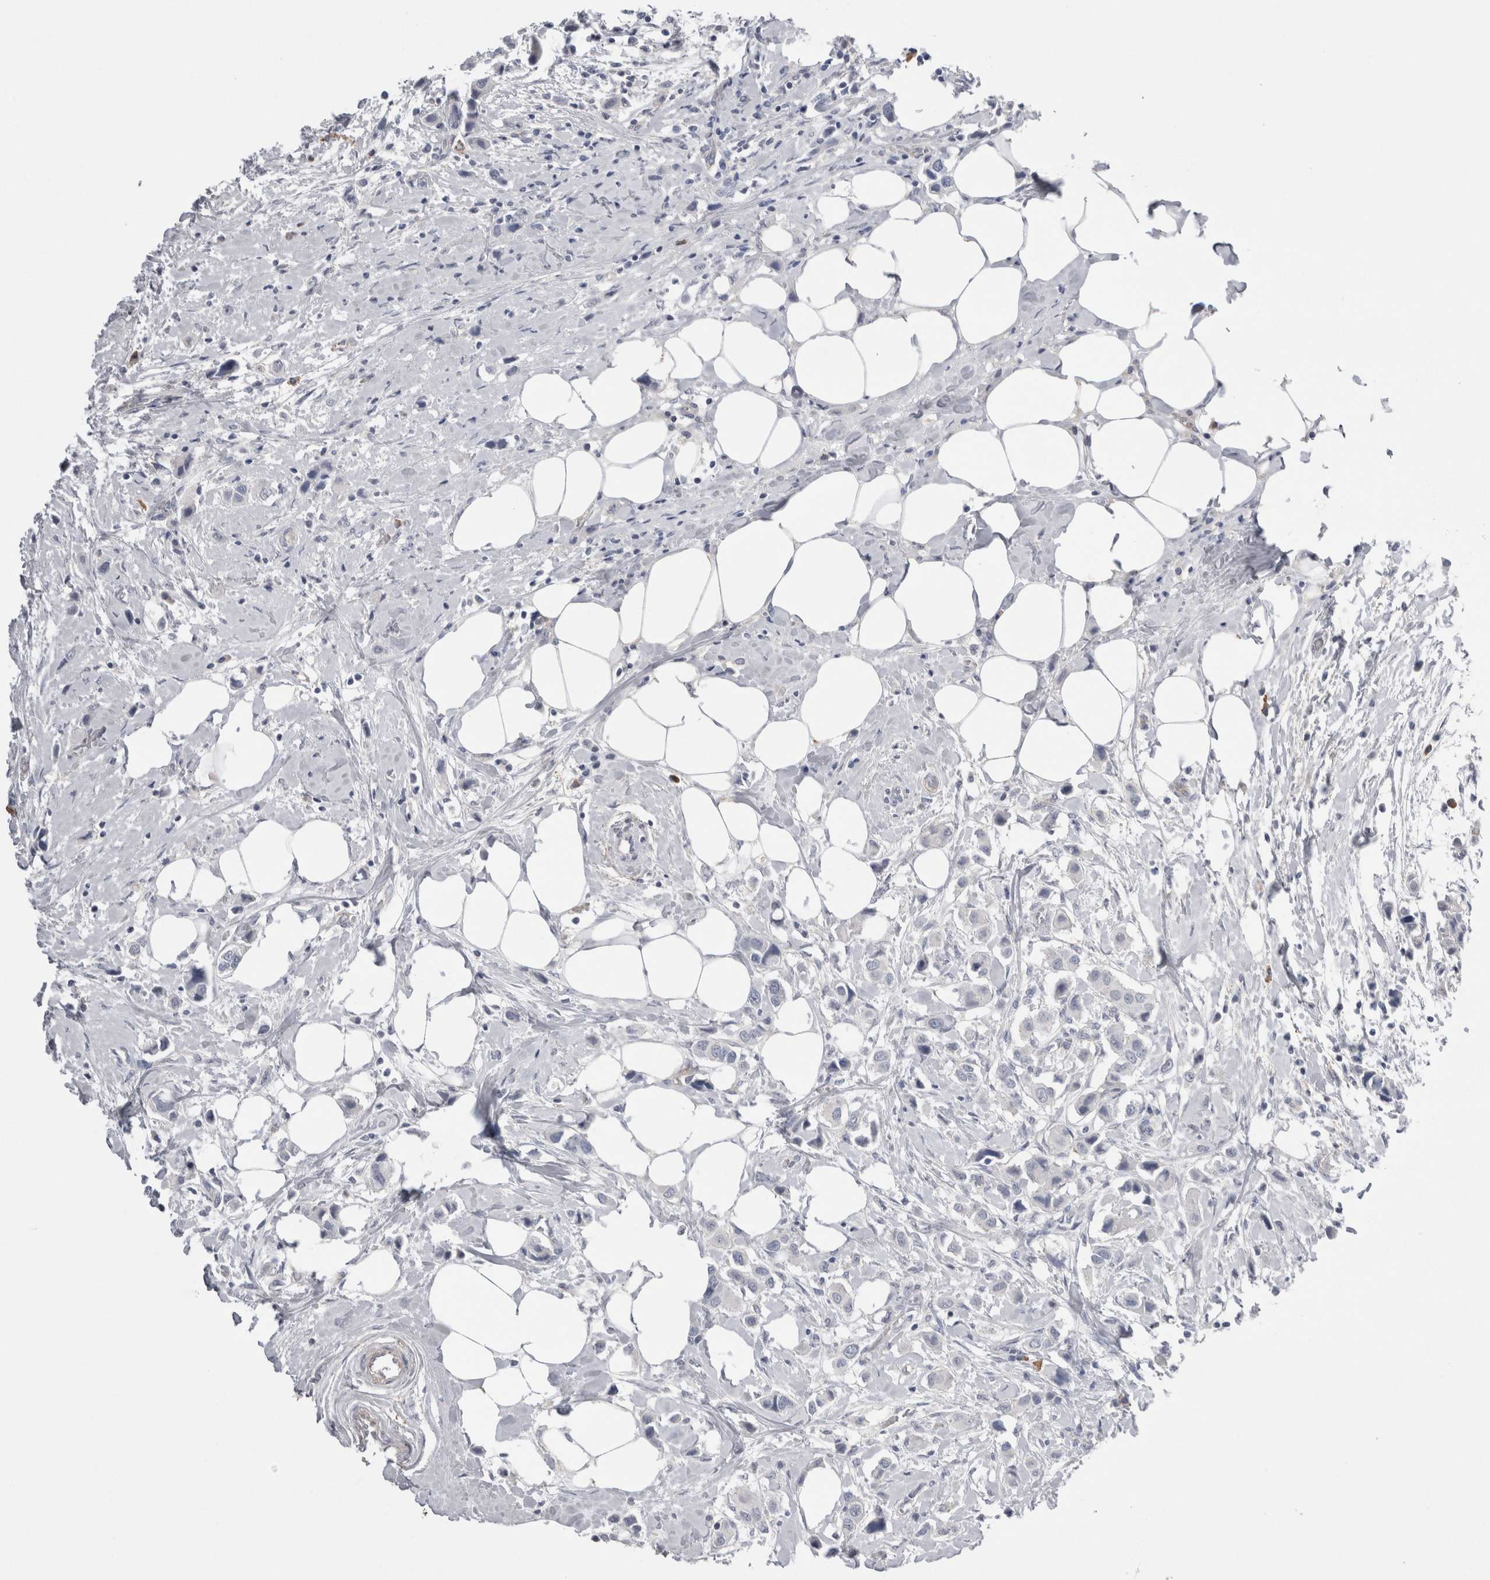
{"staining": {"intensity": "negative", "quantity": "none", "location": "none"}, "tissue": "breast cancer", "cell_type": "Tumor cells", "image_type": "cancer", "snomed": [{"axis": "morphology", "description": "Normal tissue, NOS"}, {"axis": "morphology", "description": "Duct carcinoma"}, {"axis": "topography", "description": "Breast"}], "caption": "High power microscopy photomicrograph of an immunohistochemistry photomicrograph of breast cancer (intraductal carcinoma), revealing no significant positivity in tumor cells.", "gene": "EPDR1", "patient": {"sex": "female", "age": 50}}